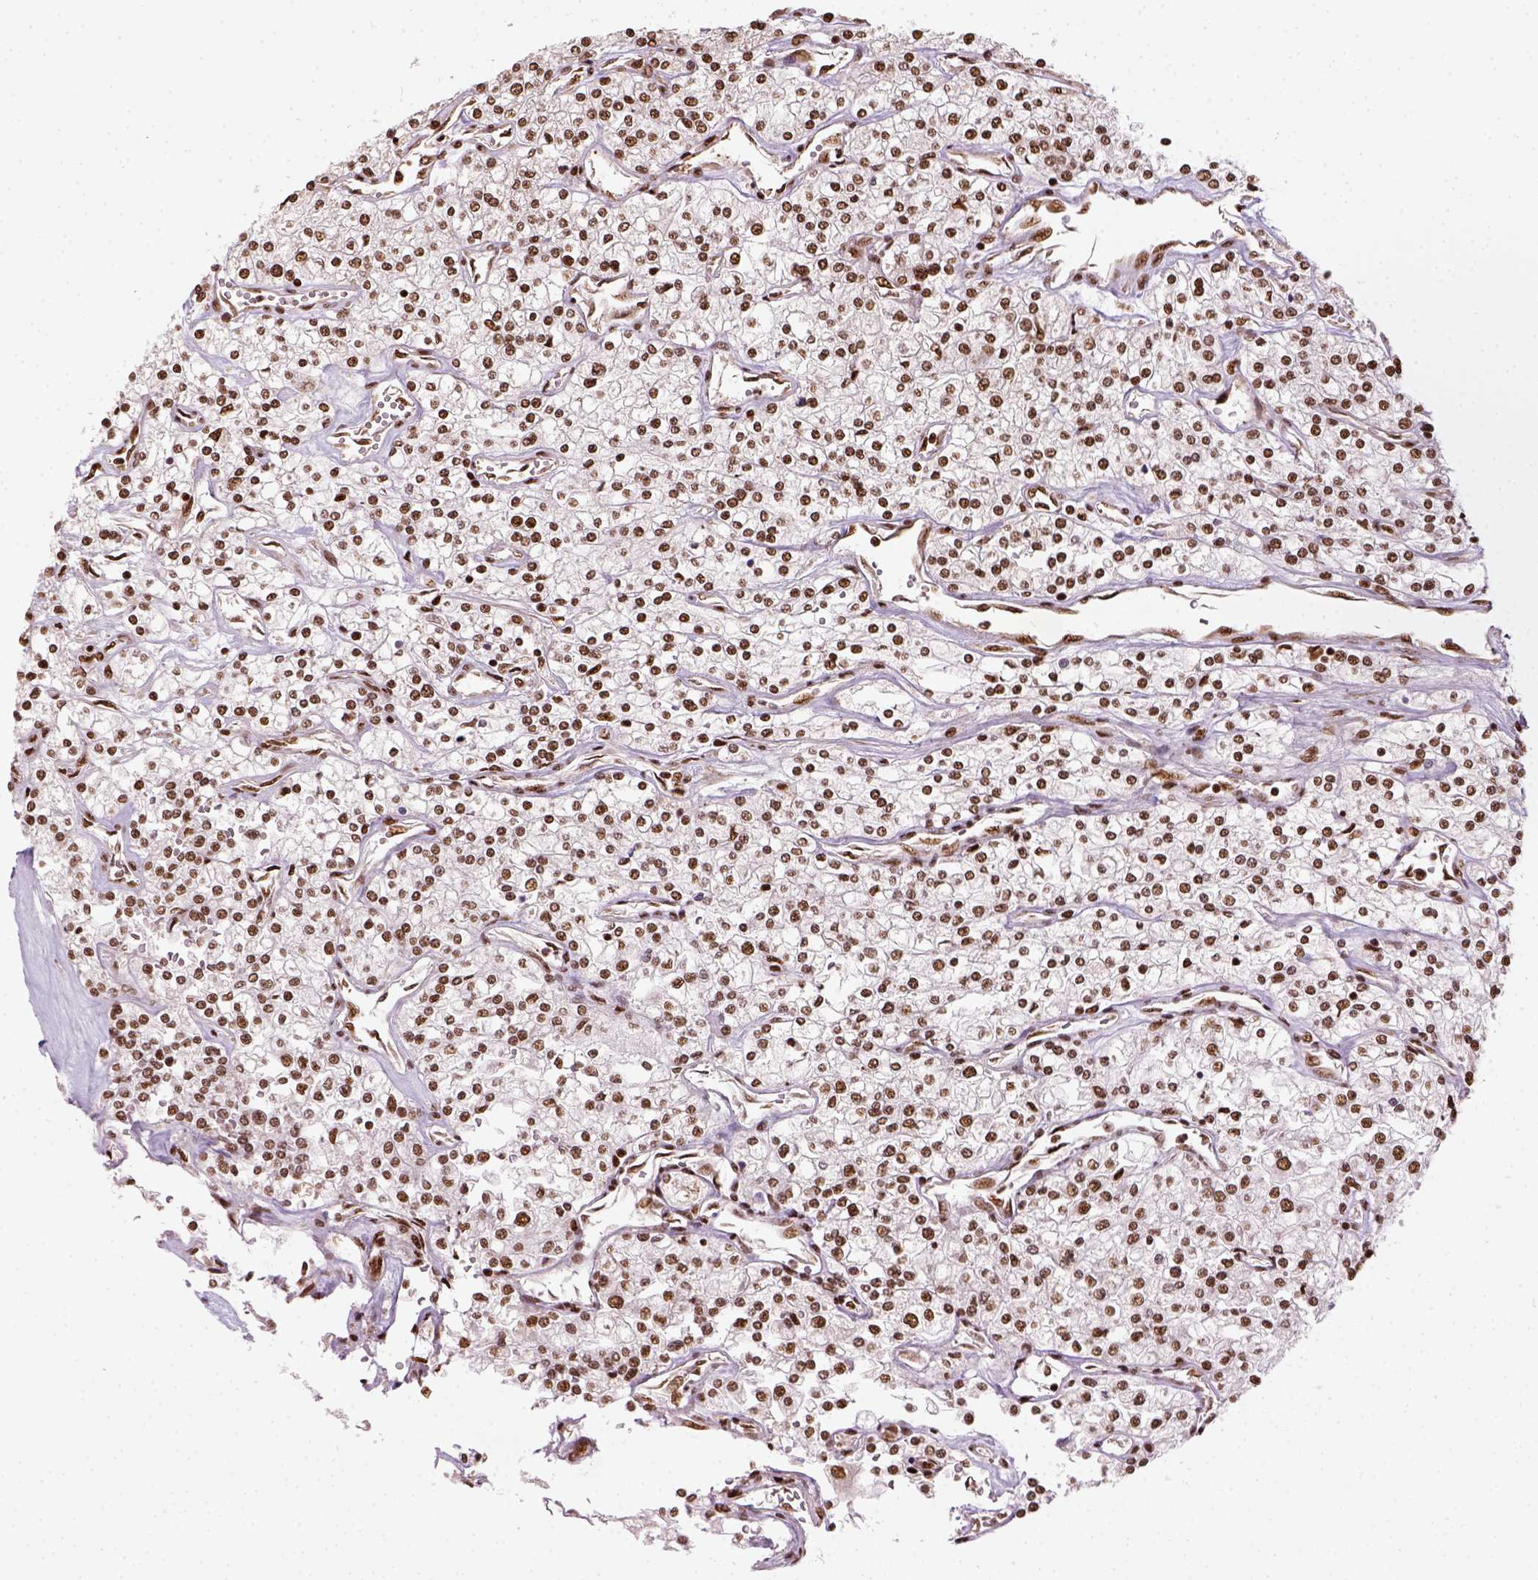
{"staining": {"intensity": "moderate", "quantity": ">75%", "location": "nuclear"}, "tissue": "renal cancer", "cell_type": "Tumor cells", "image_type": "cancer", "snomed": [{"axis": "morphology", "description": "Adenocarcinoma, NOS"}, {"axis": "topography", "description": "Kidney"}], "caption": "High-magnification brightfield microscopy of renal cancer stained with DAB (brown) and counterstained with hematoxylin (blue). tumor cells exhibit moderate nuclear staining is seen in approximately>75% of cells. Nuclei are stained in blue.", "gene": "CCAR1", "patient": {"sex": "male", "age": 80}}